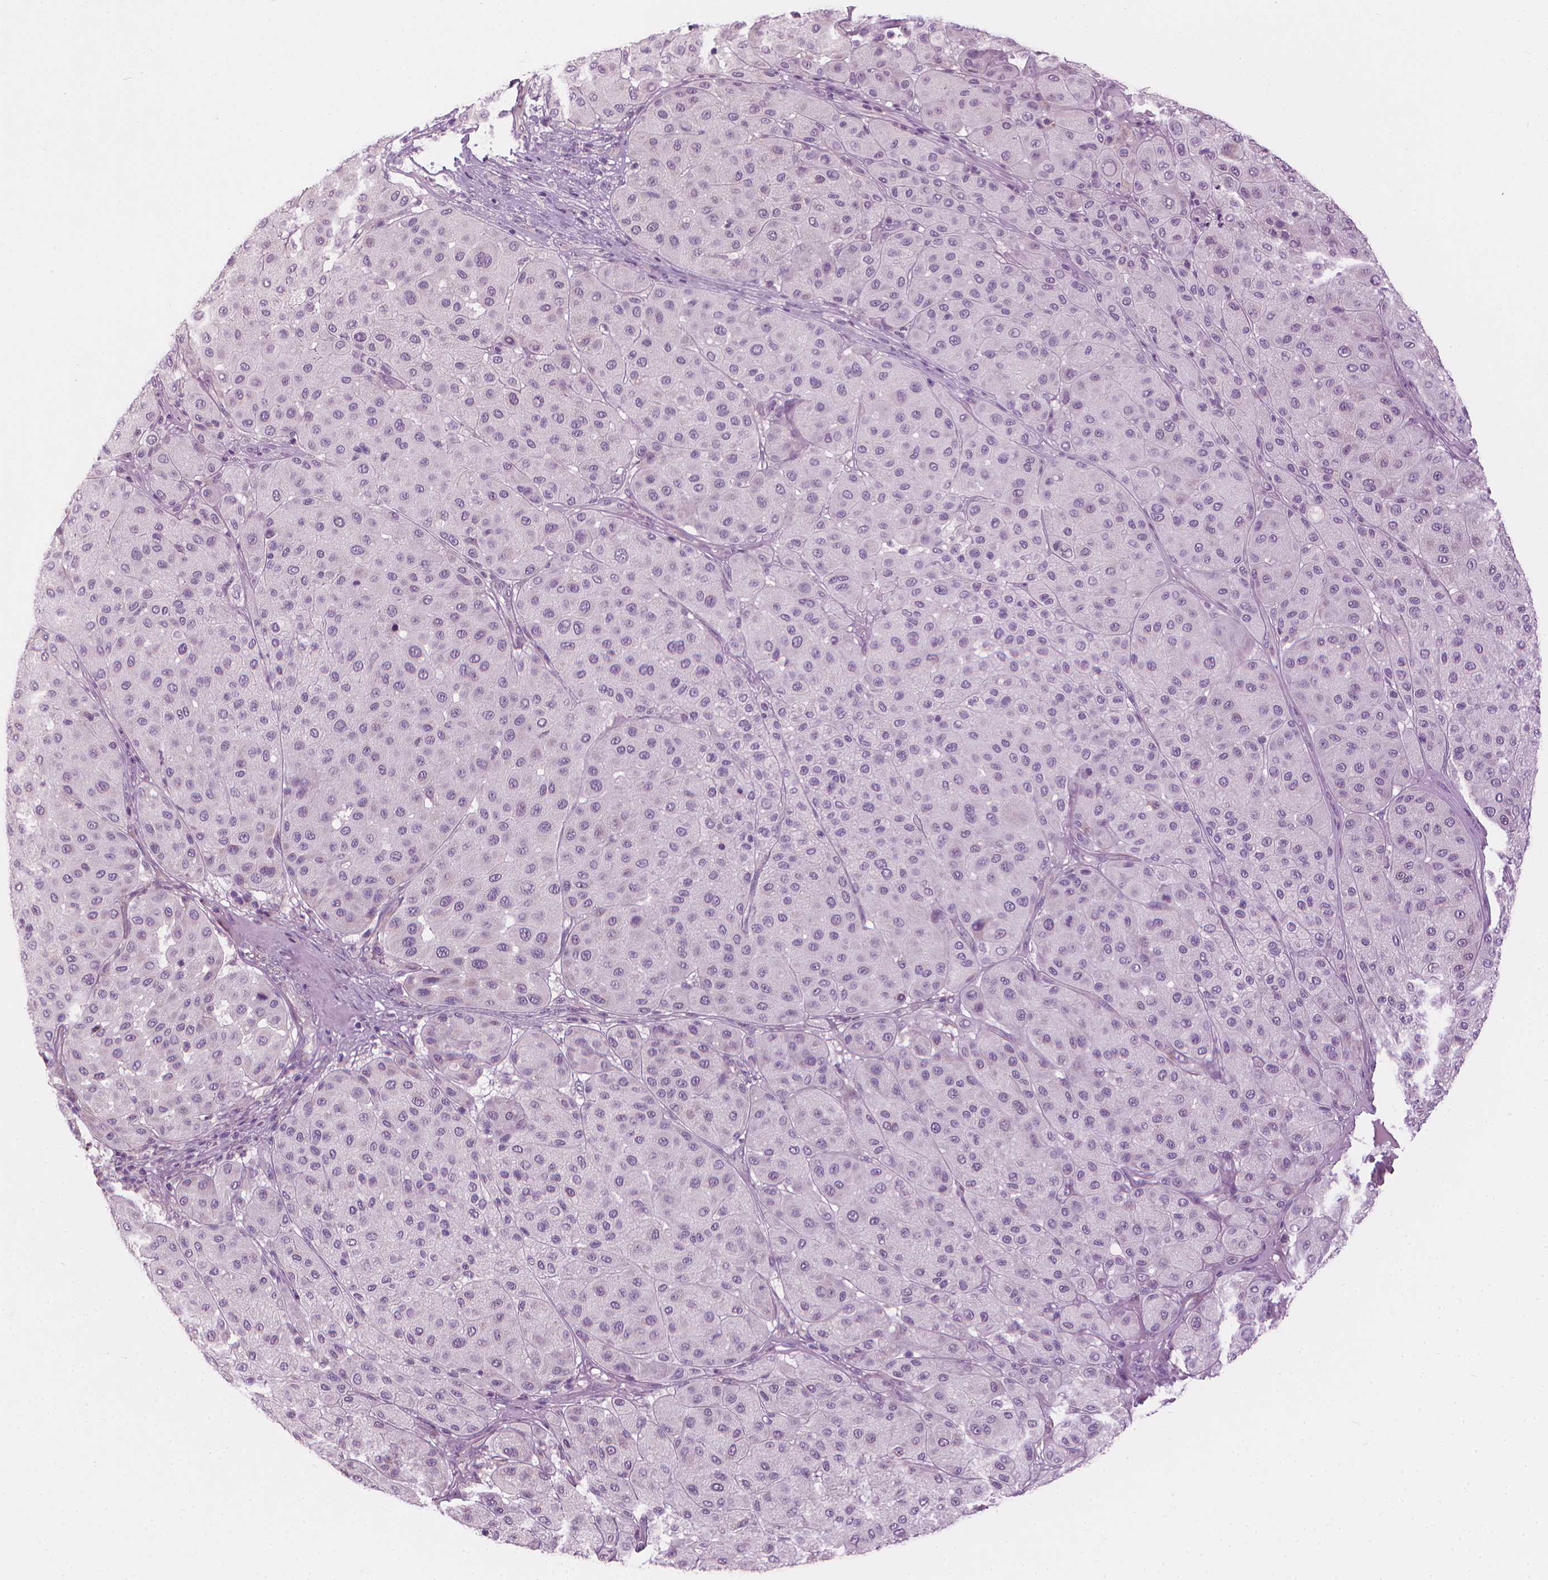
{"staining": {"intensity": "negative", "quantity": "none", "location": "none"}, "tissue": "melanoma", "cell_type": "Tumor cells", "image_type": "cancer", "snomed": [{"axis": "morphology", "description": "Malignant melanoma, Metastatic site"}, {"axis": "topography", "description": "Smooth muscle"}], "caption": "High power microscopy photomicrograph of an immunohistochemistry (IHC) micrograph of melanoma, revealing no significant staining in tumor cells.", "gene": "CFAP126", "patient": {"sex": "male", "age": 41}}